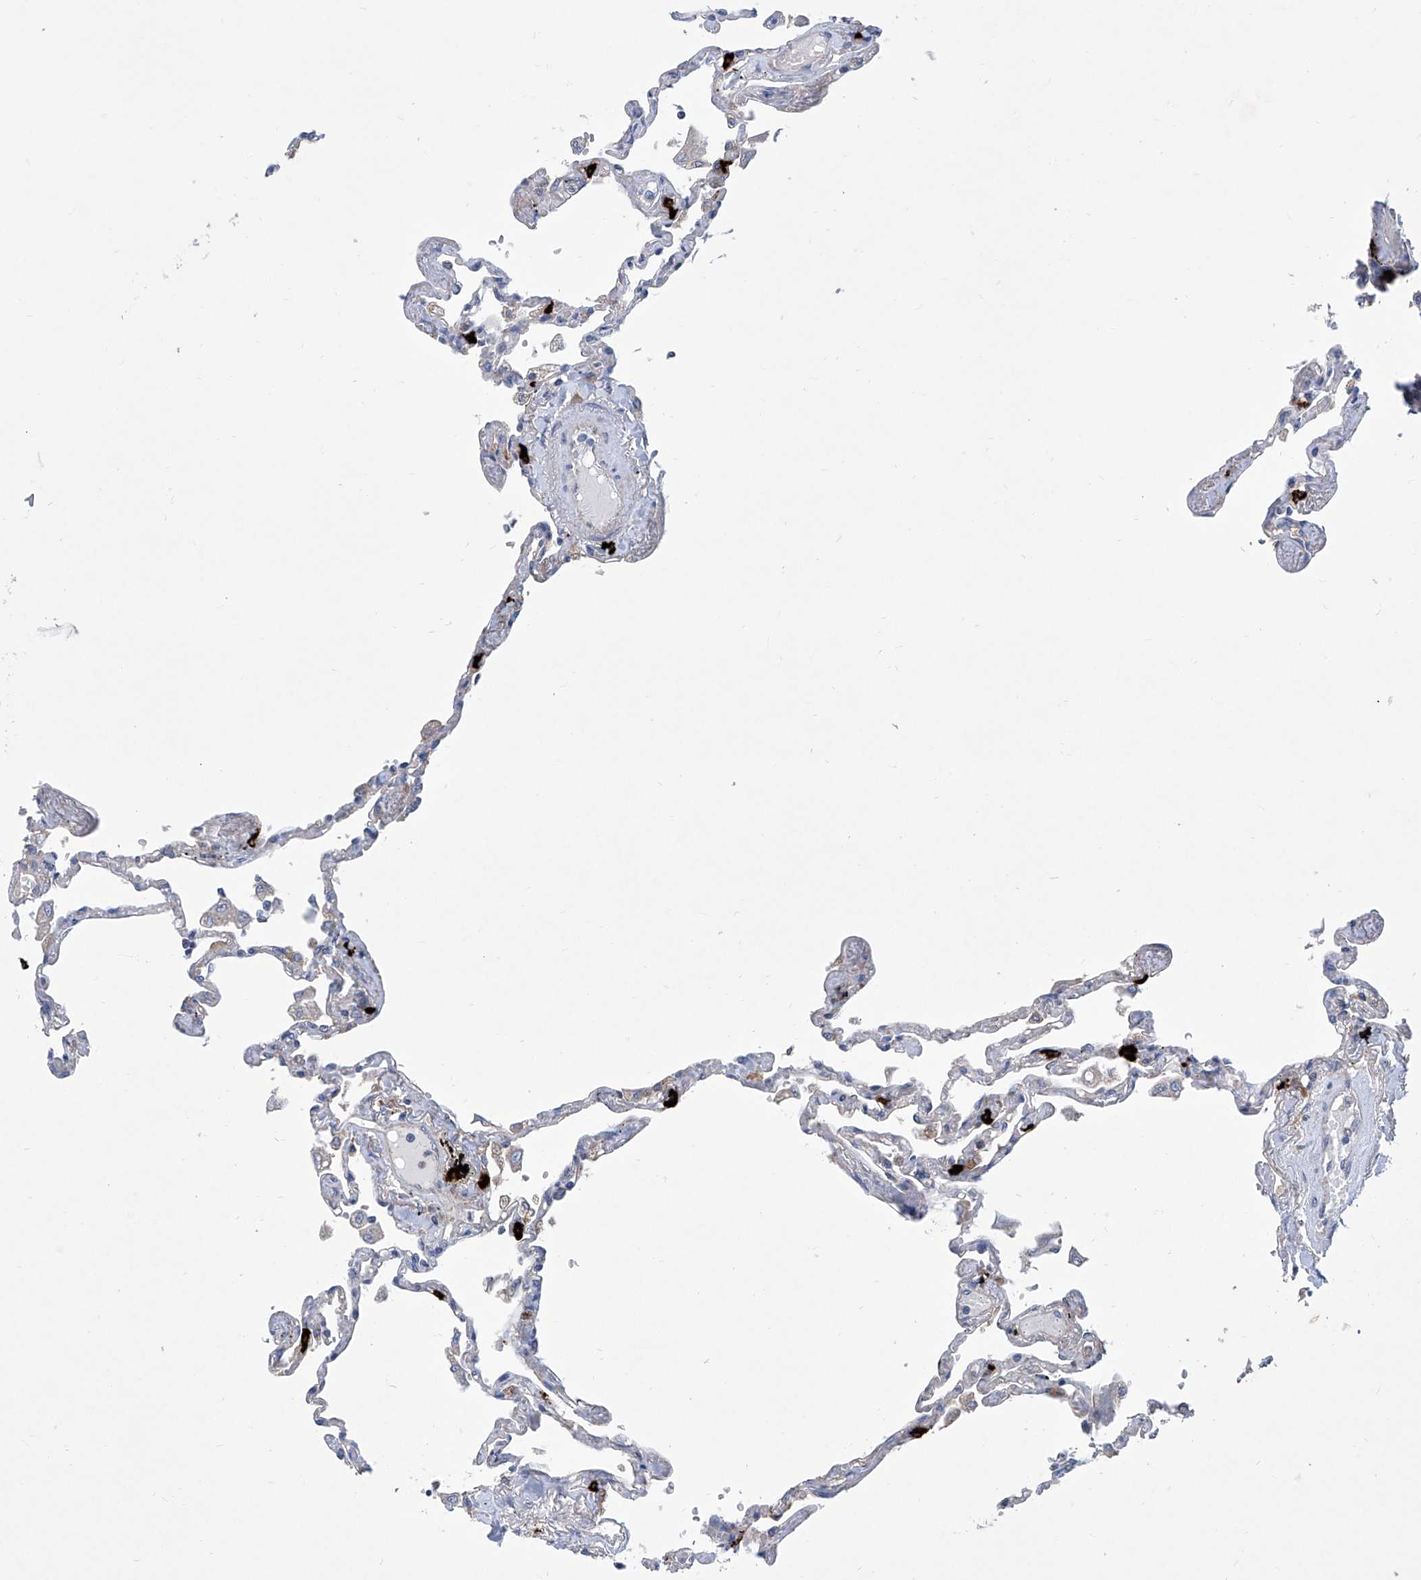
{"staining": {"intensity": "weak", "quantity": "<25%", "location": "cytoplasmic/membranous"}, "tissue": "lung", "cell_type": "Alveolar cells", "image_type": "normal", "snomed": [{"axis": "morphology", "description": "Normal tissue, NOS"}, {"axis": "topography", "description": "Lung"}], "caption": "The image reveals no significant staining in alveolar cells of lung.", "gene": "SENP2", "patient": {"sex": "female", "age": 67}}